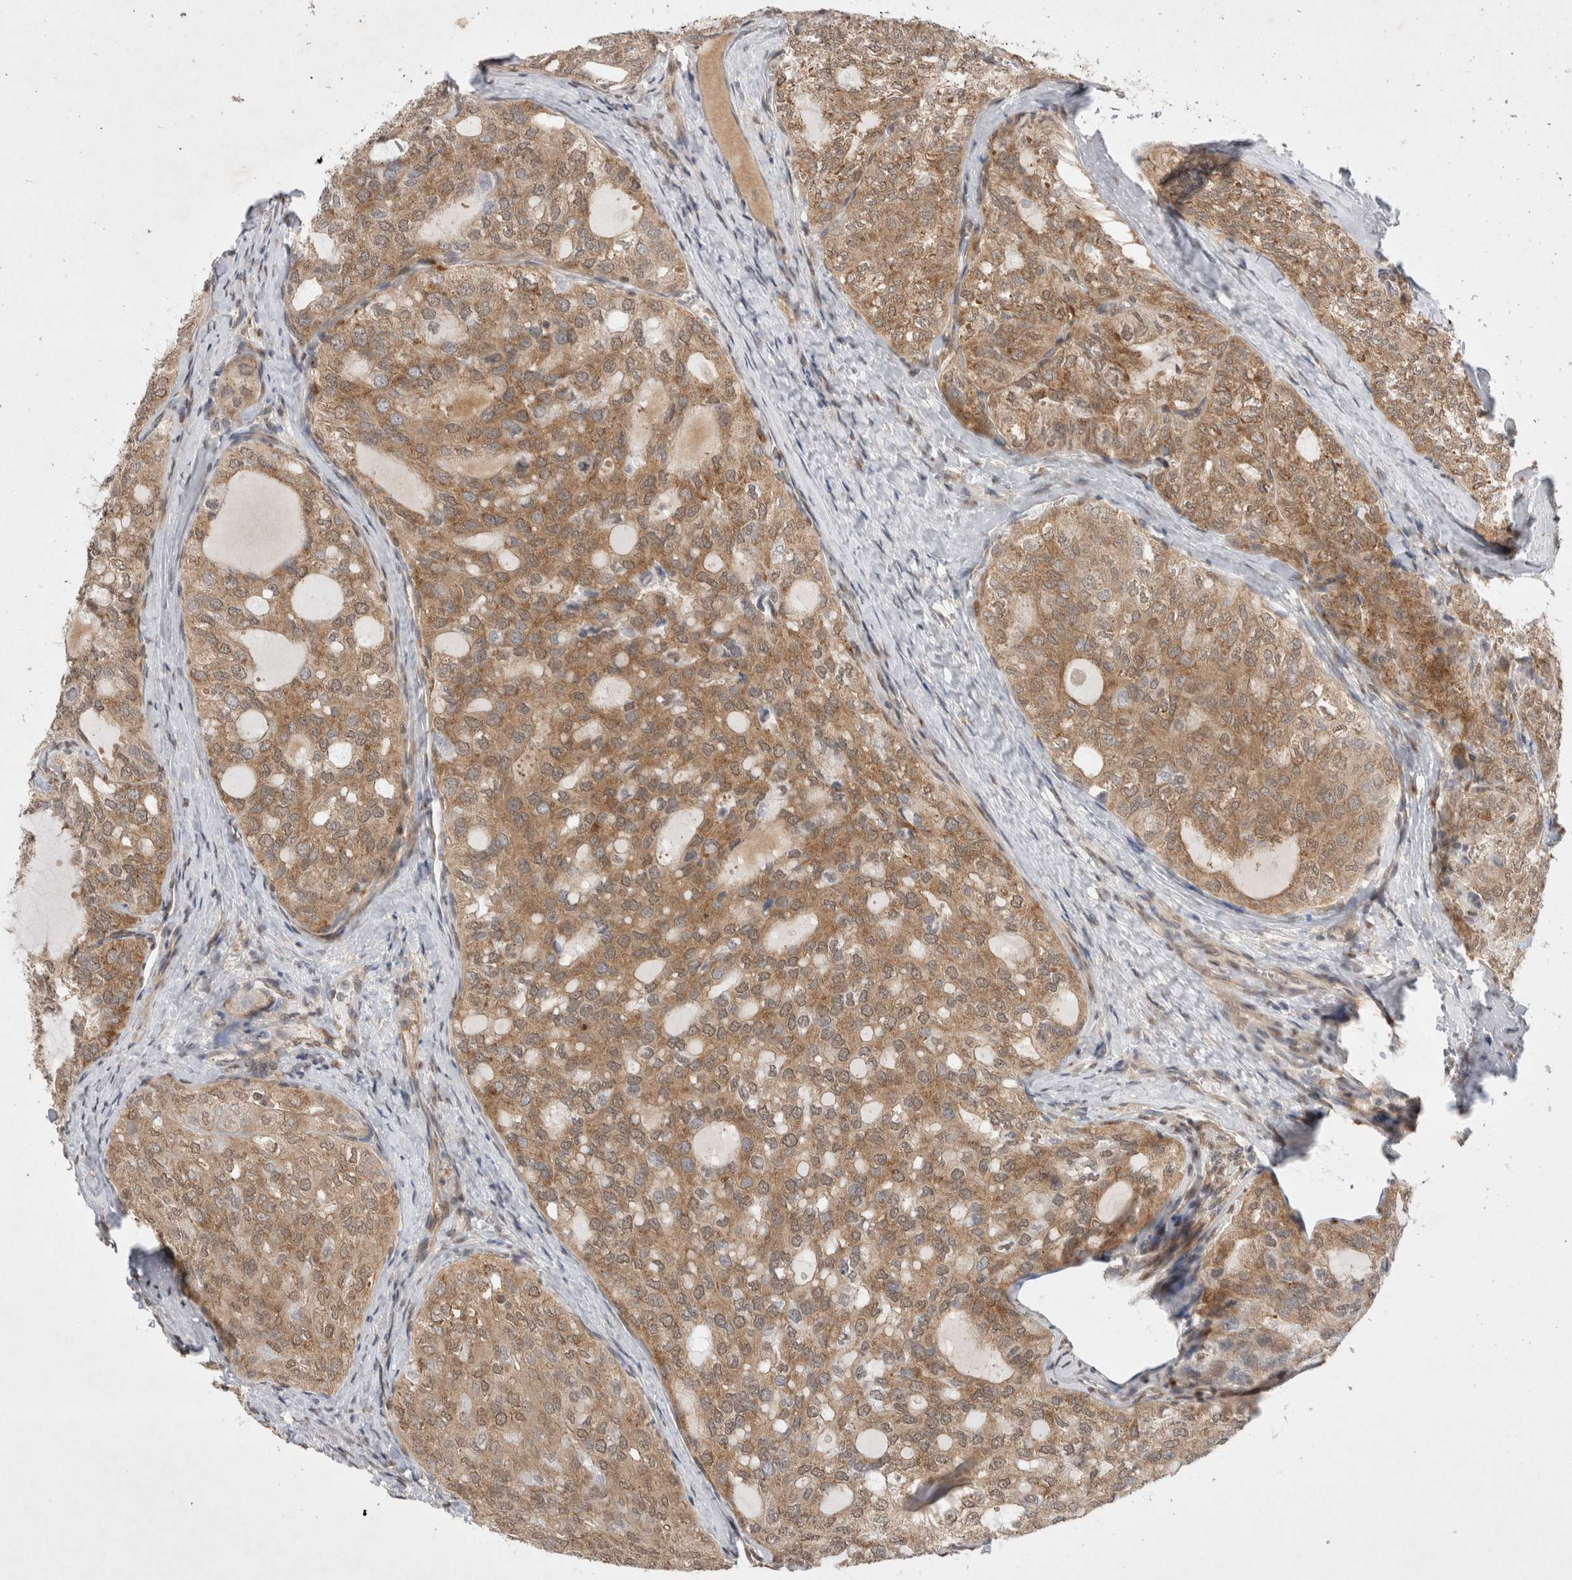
{"staining": {"intensity": "moderate", "quantity": ">75%", "location": "cytoplasmic/membranous"}, "tissue": "thyroid cancer", "cell_type": "Tumor cells", "image_type": "cancer", "snomed": [{"axis": "morphology", "description": "Follicular adenoma carcinoma, NOS"}, {"axis": "topography", "description": "Thyroid gland"}], "caption": "Protein expression by immunohistochemistry displays moderate cytoplasmic/membranous staining in approximately >75% of tumor cells in thyroid follicular adenoma carcinoma.", "gene": "WIPF2", "patient": {"sex": "male", "age": 75}}